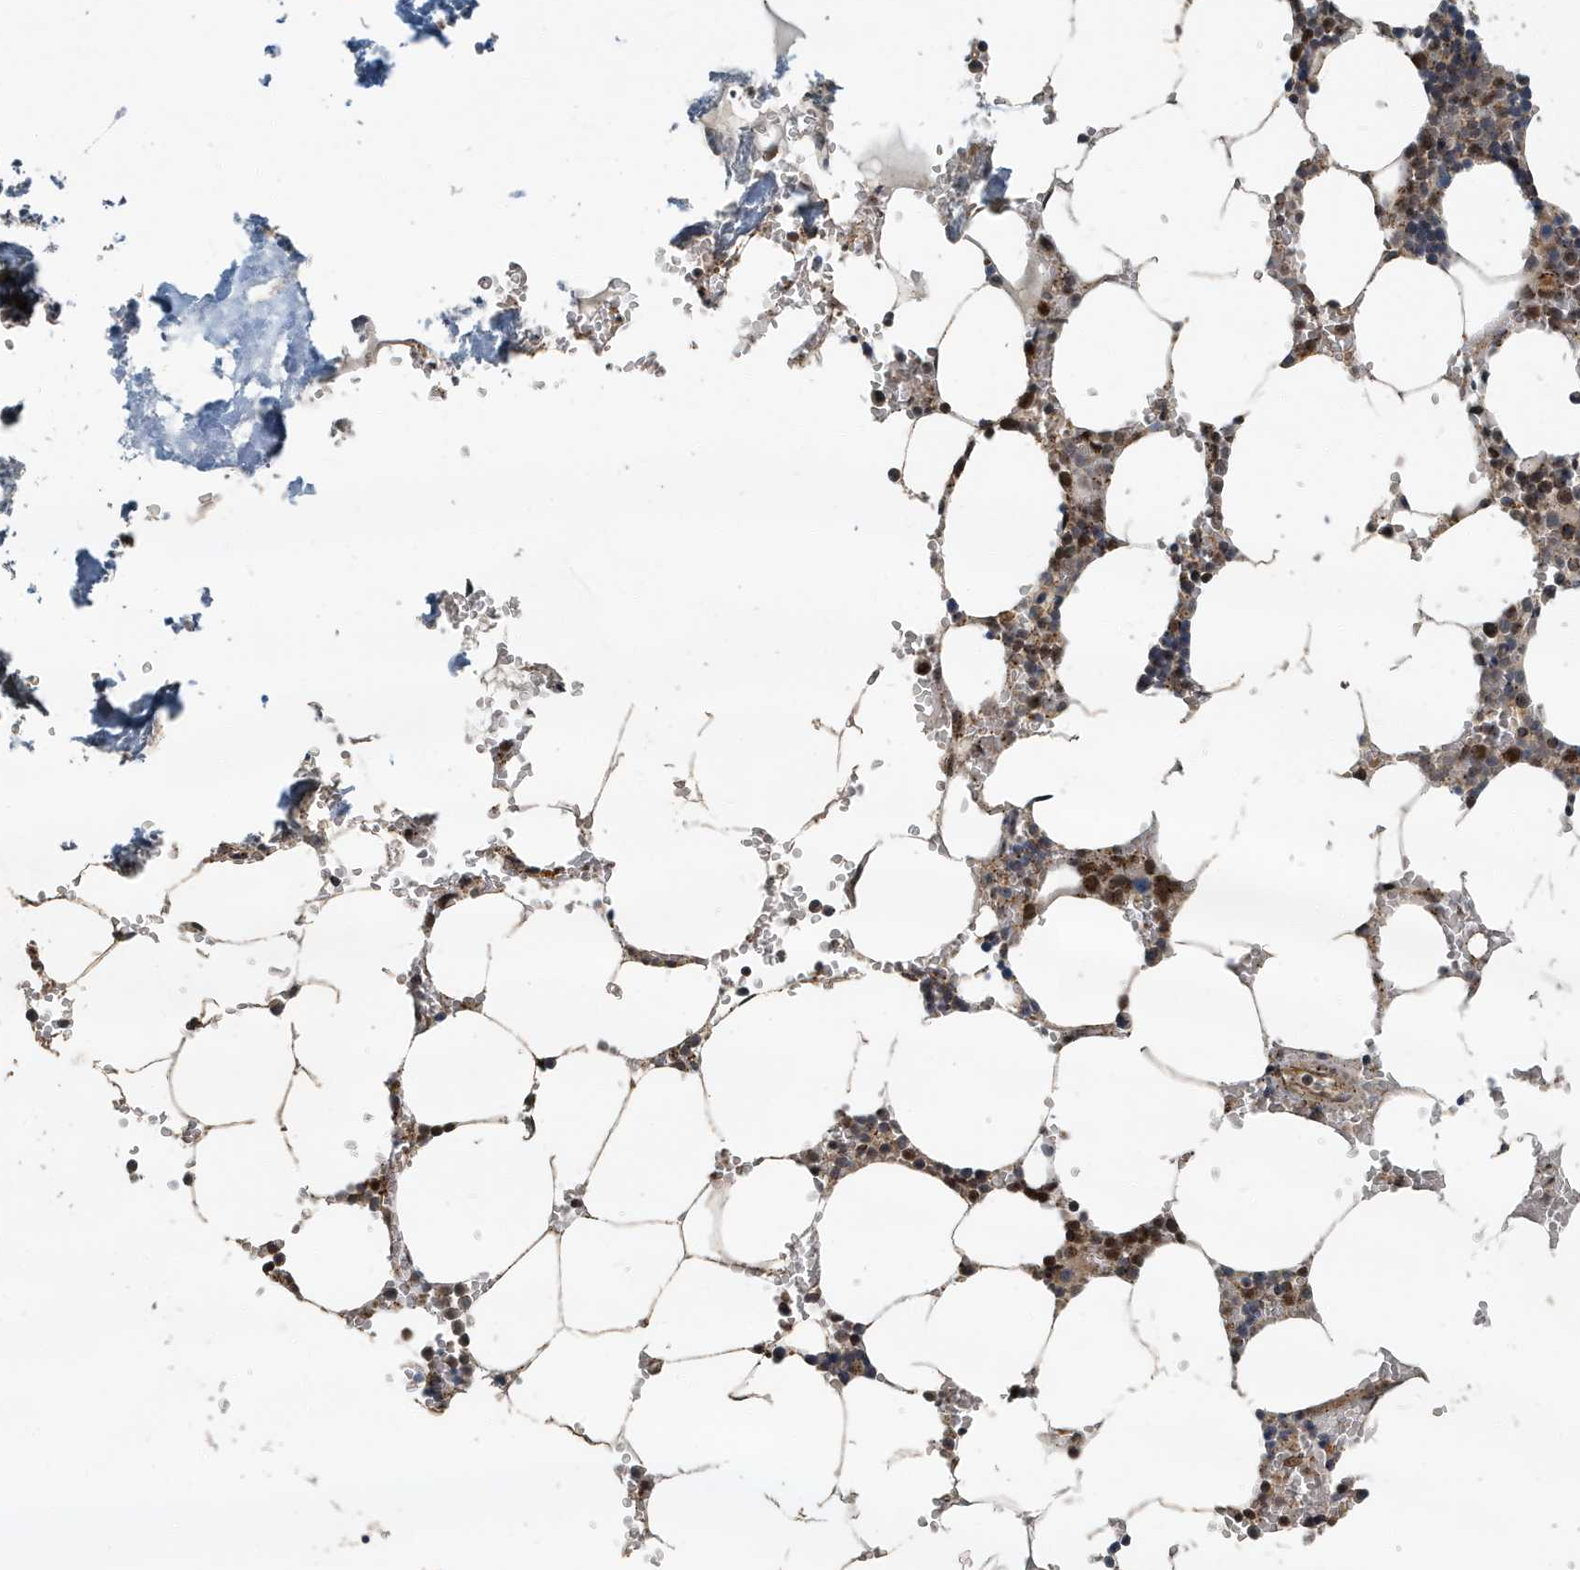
{"staining": {"intensity": "moderate", "quantity": "25%-75%", "location": "cytoplasmic/membranous,nuclear"}, "tissue": "bone marrow", "cell_type": "Hematopoietic cells", "image_type": "normal", "snomed": [{"axis": "morphology", "description": "Normal tissue, NOS"}, {"axis": "topography", "description": "Bone marrow"}], "caption": "This photomicrograph reveals IHC staining of unremarkable bone marrow, with medium moderate cytoplasmic/membranous,nuclear positivity in approximately 25%-75% of hematopoietic cells.", "gene": "KIF15", "patient": {"sex": "male", "age": 70}}